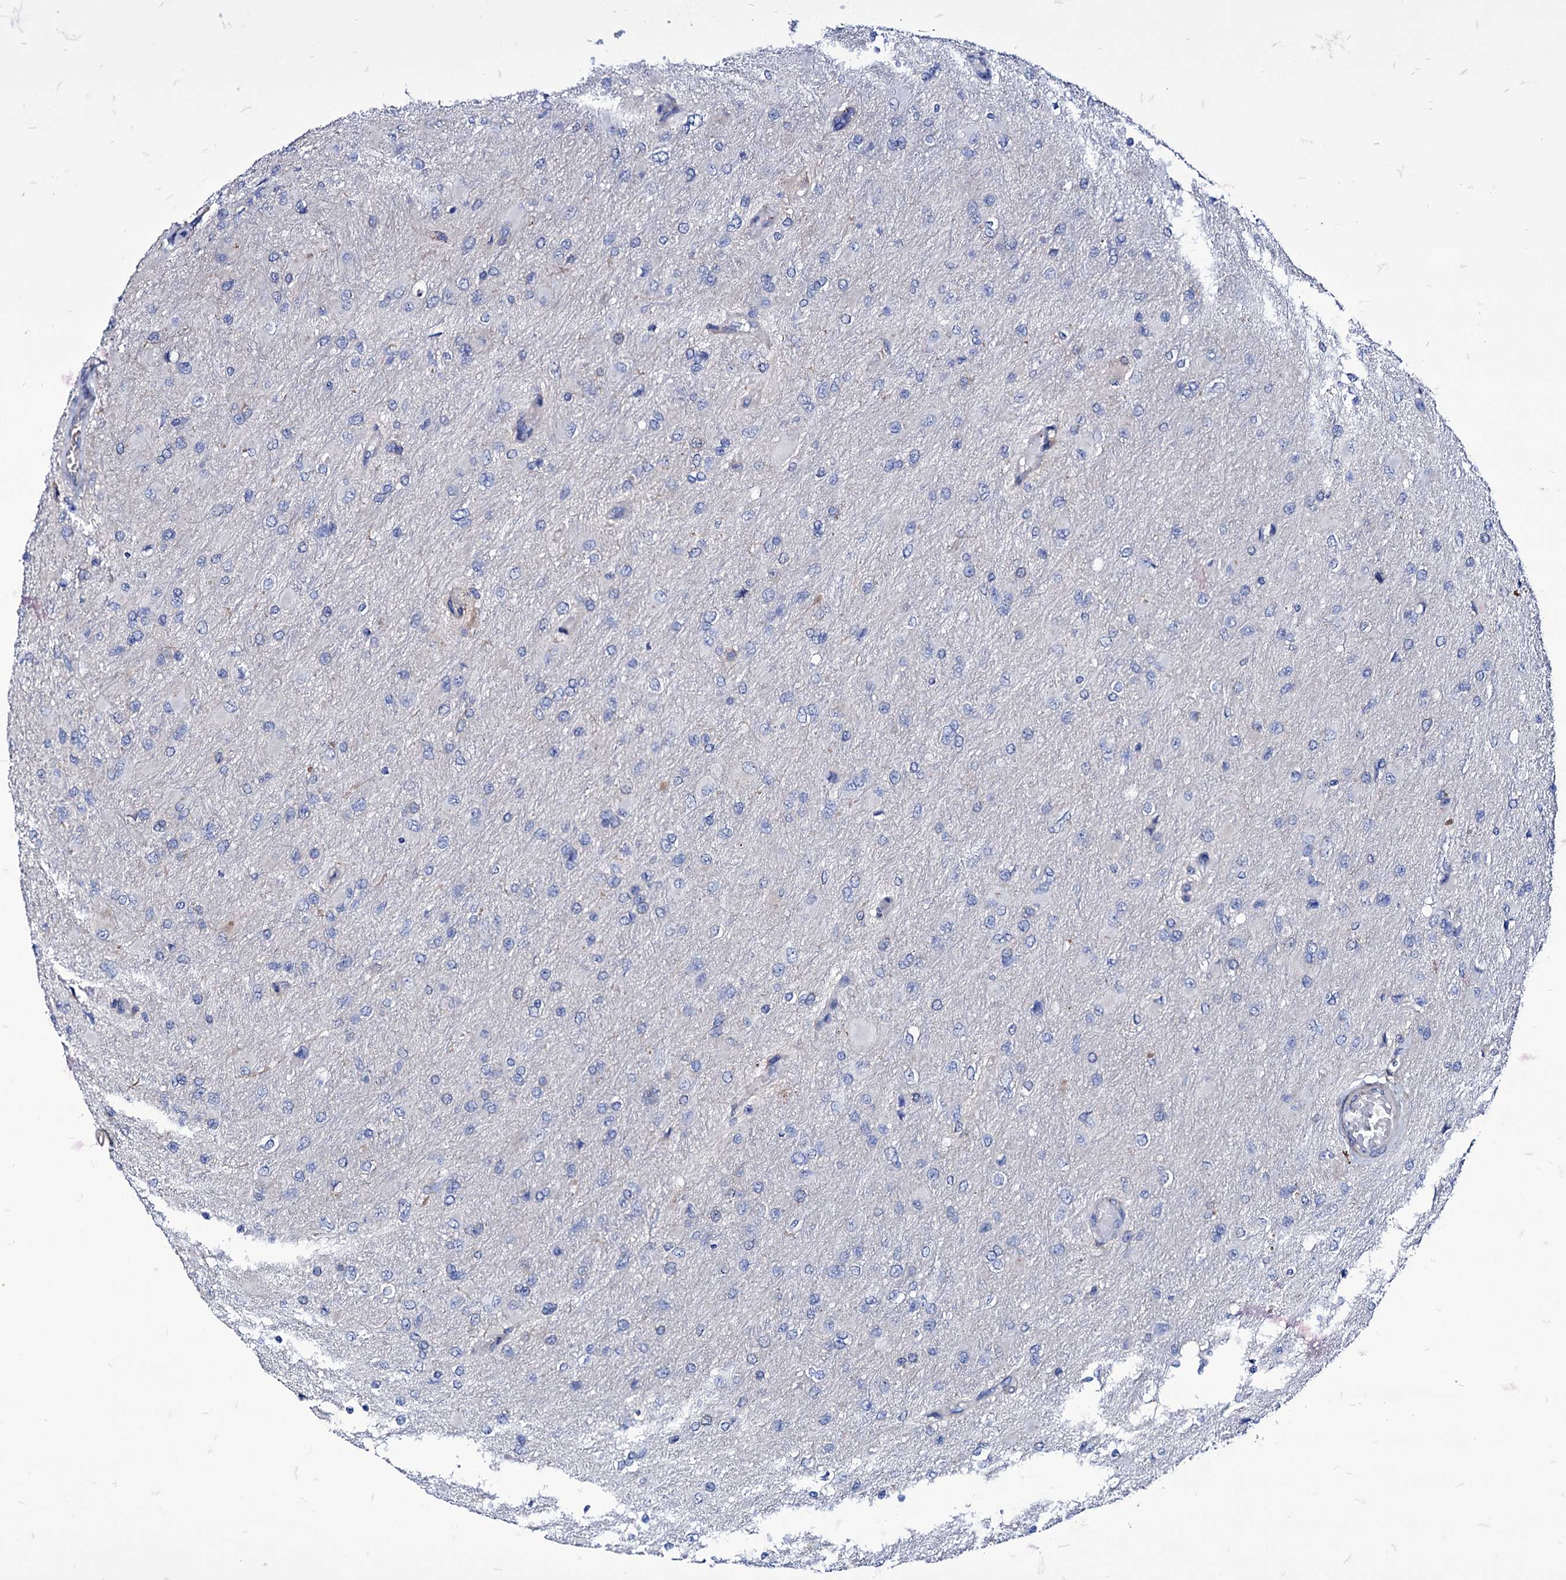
{"staining": {"intensity": "negative", "quantity": "none", "location": "none"}, "tissue": "glioma", "cell_type": "Tumor cells", "image_type": "cancer", "snomed": [{"axis": "morphology", "description": "Glioma, malignant, High grade"}, {"axis": "topography", "description": "Cerebral cortex"}], "caption": "DAB (3,3'-diaminobenzidine) immunohistochemical staining of glioma displays no significant expression in tumor cells.", "gene": "AXL", "patient": {"sex": "female", "age": 36}}